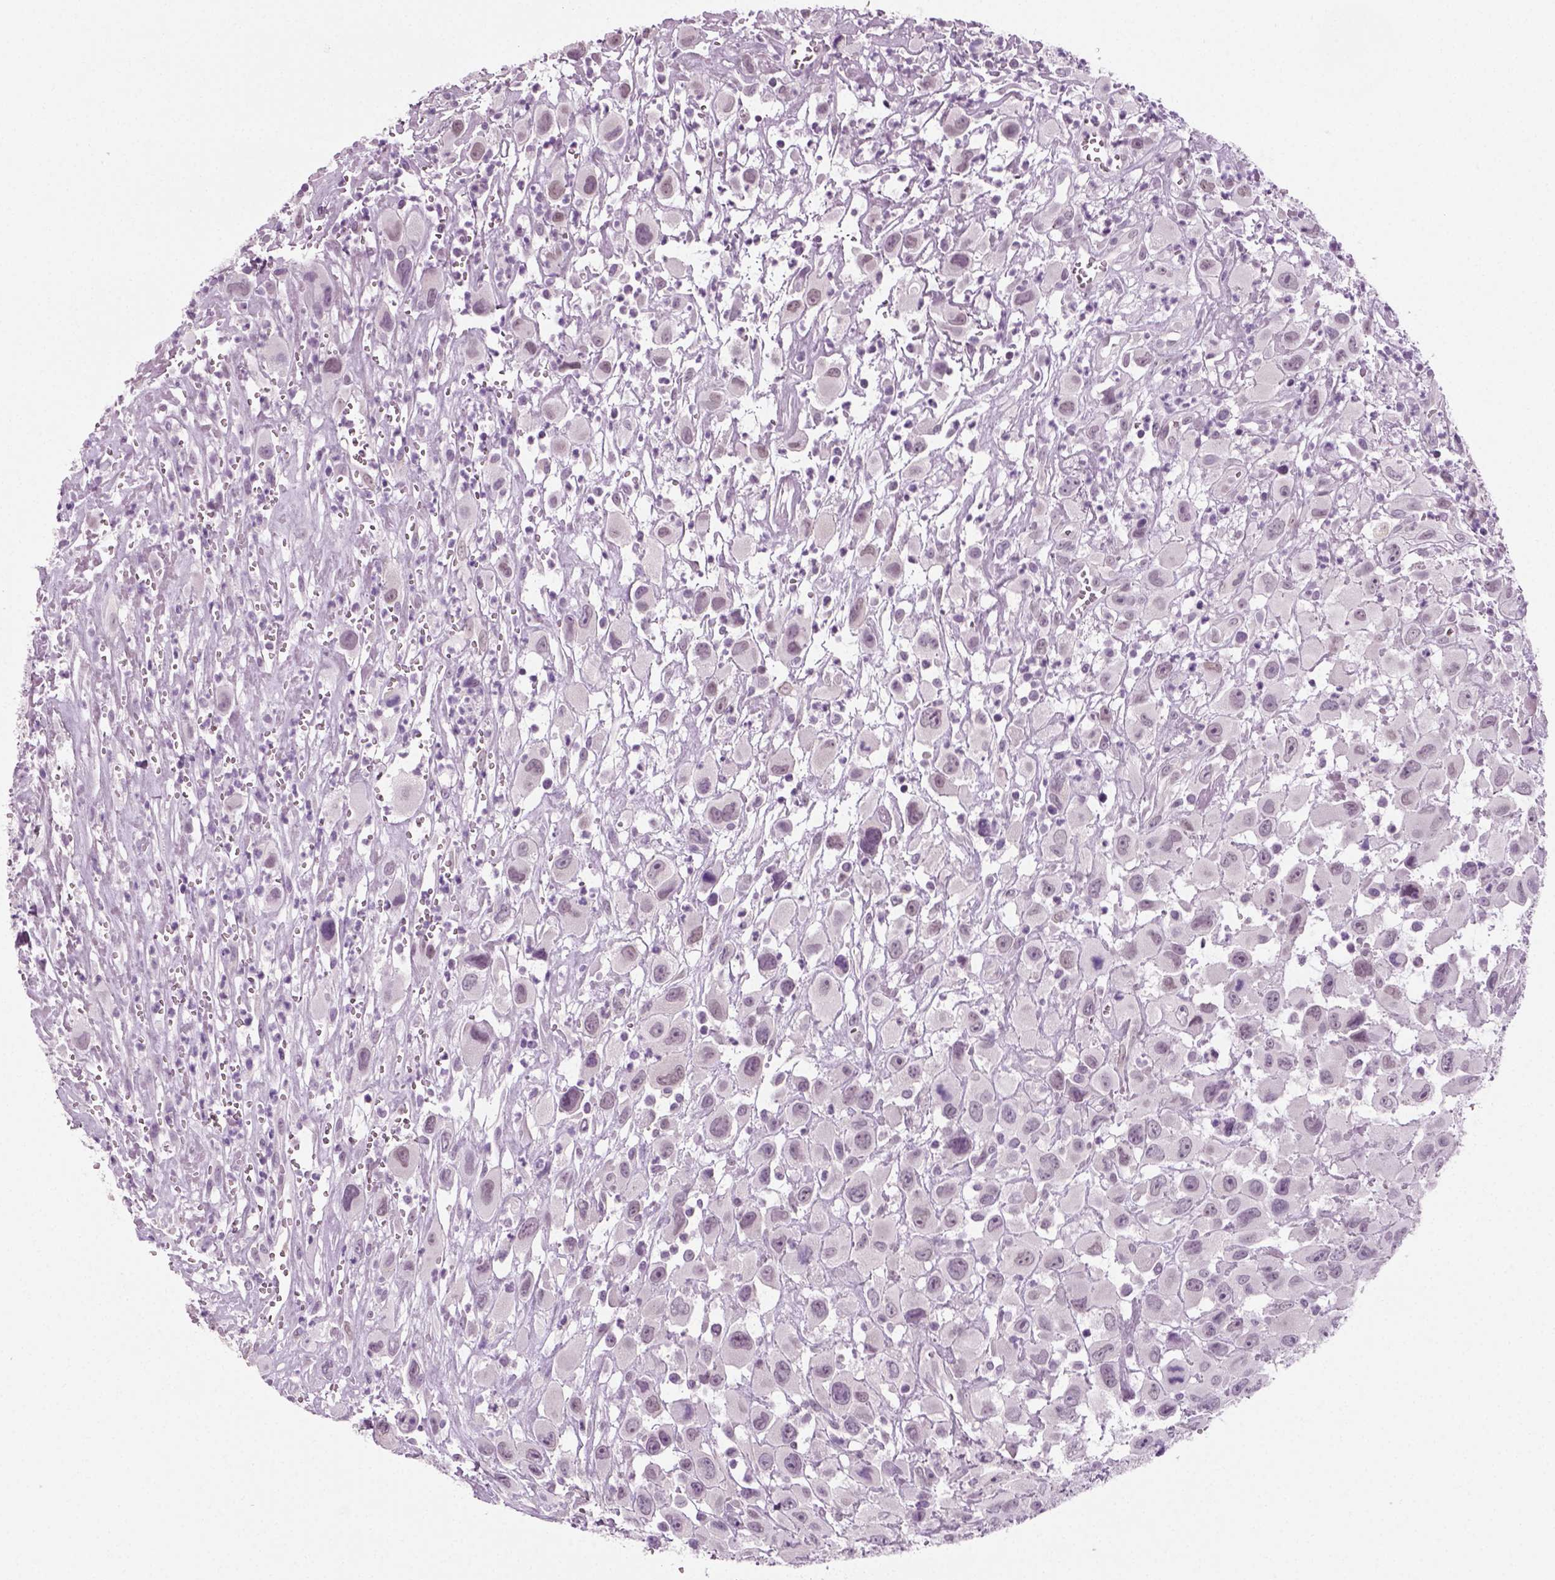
{"staining": {"intensity": "negative", "quantity": "none", "location": "none"}, "tissue": "head and neck cancer", "cell_type": "Tumor cells", "image_type": "cancer", "snomed": [{"axis": "morphology", "description": "Squamous cell carcinoma, NOS"}, {"axis": "morphology", "description": "Squamous cell carcinoma, metastatic, NOS"}, {"axis": "topography", "description": "Oral tissue"}, {"axis": "topography", "description": "Head-Neck"}], "caption": "Human head and neck metastatic squamous cell carcinoma stained for a protein using immunohistochemistry (IHC) displays no staining in tumor cells.", "gene": "SPATA31E1", "patient": {"sex": "female", "age": 85}}